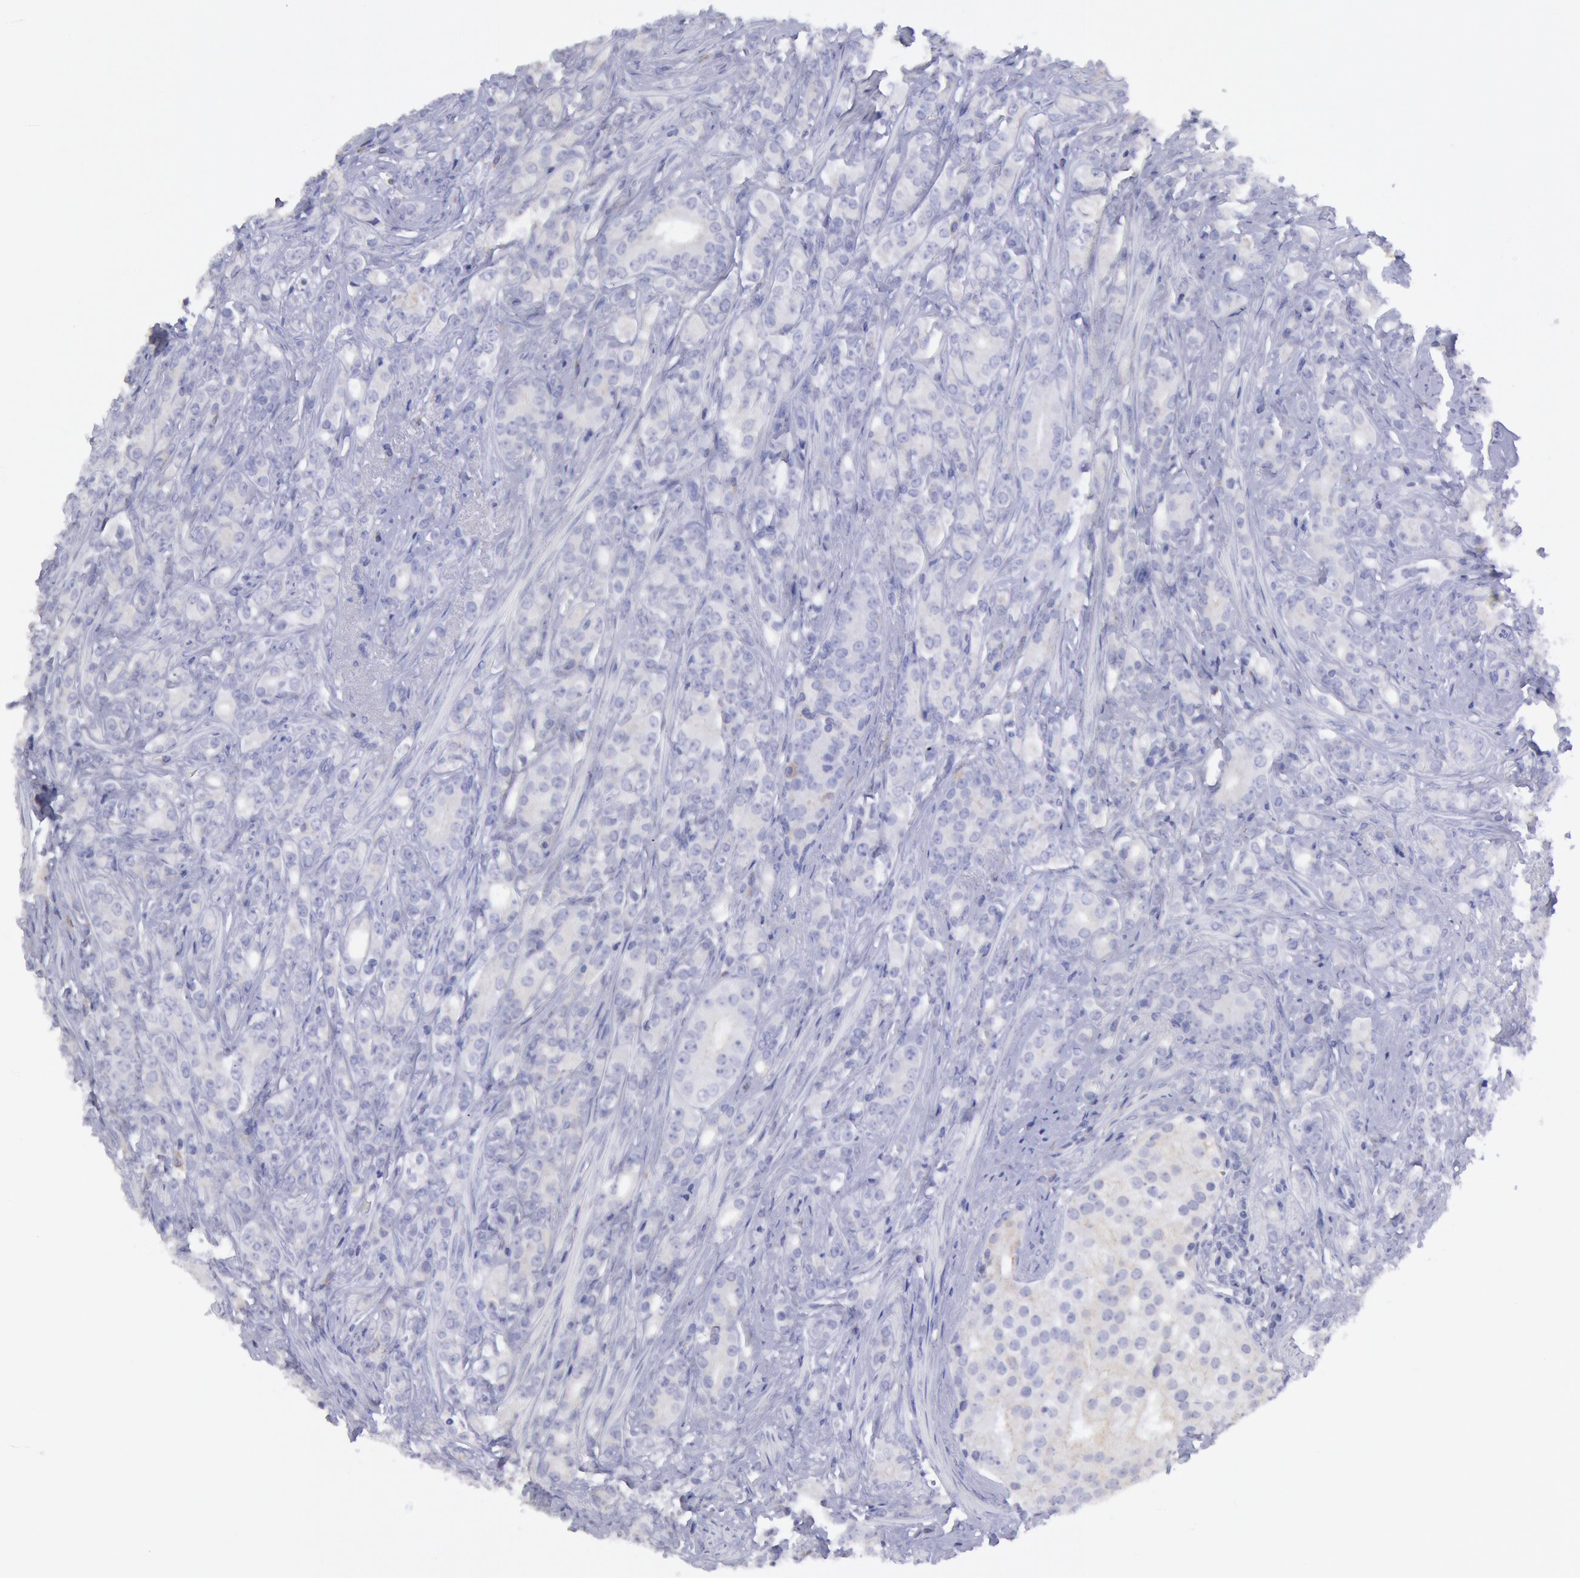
{"staining": {"intensity": "negative", "quantity": "none", "location": "none"}, "tissue": "prostate cancer", "cell_type": "Tumor cells", "image_type": "cancer", "snomed": [{"axis": "morphology", "description": "Adenocarcinoma, Medium grade"}, {"axis": "topography", "description": "Prostate"}], "caption": "Immunohistochemistry (IHC) image of neoplastic tissue: human prostate cancer (adenocarcinoma (medium-grade)) stained with DAB (3,3'-diaminobenzidine) shows no significant protein expression in tumor cells.", "gene": "MYH7", "patient": {"sex": "male", "age": 59}}